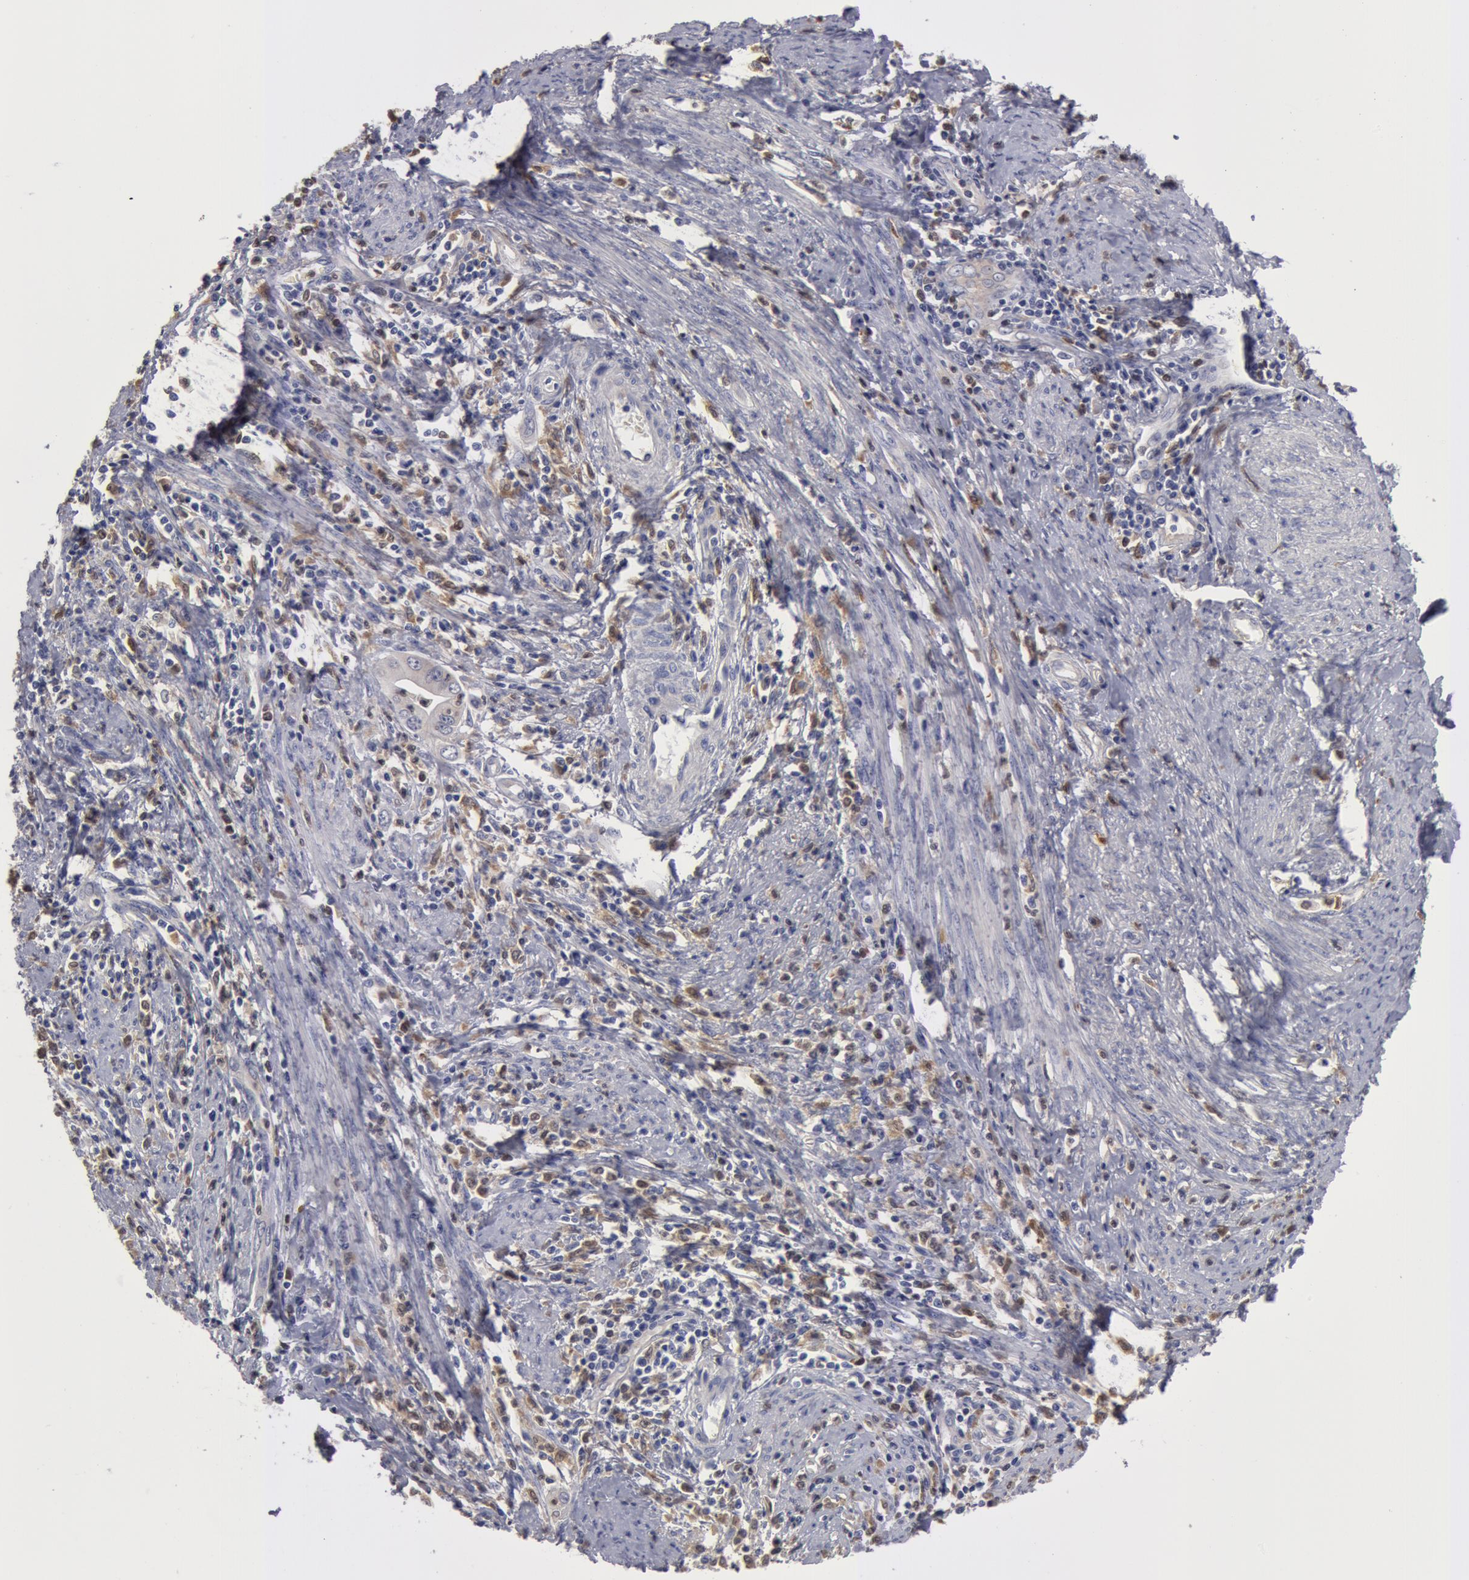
{"staining": {"intensity": "weak", "quantity": ">75%", "location": "cytoplasmic/membranous"}, "tissue": "cervical cancer", "cell_type": "Tumor cells", "image_type": "cancer", "snomed": [{"axis": "morphology", "description": "Normal tissue, NOS"}, {"axis": "morphology", "description": "Adenocarcinoma, NOS"}, {"axis": "topography", "description": "Cervix"}], "caption": "This image exhibits cervical adenocarcinoma stained with IHC to label a protein in brown. The cytoplasmic/membranous of tumor cells show weak positivity for the protein. Nuclei are counter-stained blue.", "gene": "SYK", "patient": {"sex": "female", "age": 34}}